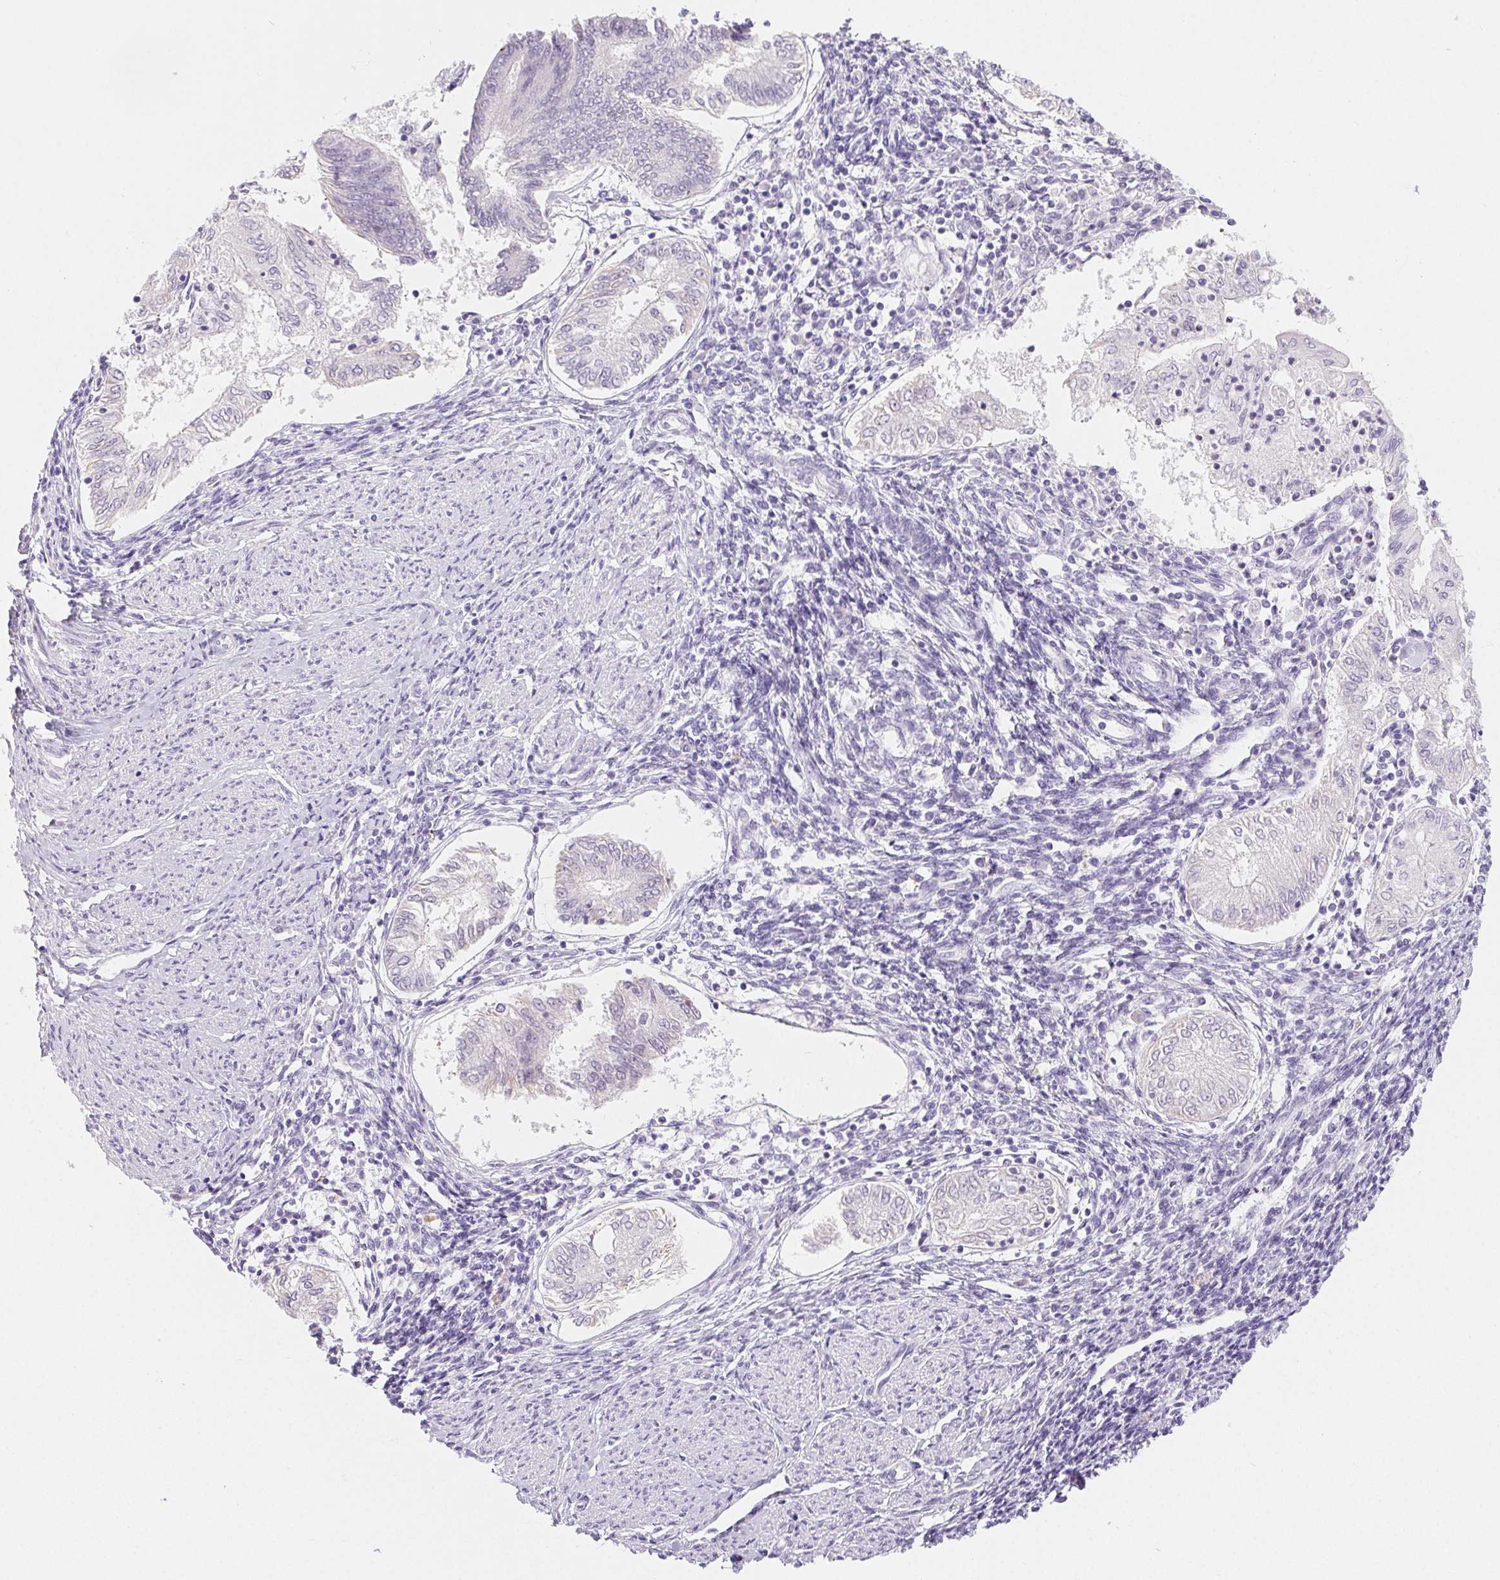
{"staining": {"intensity": "negative", "quantity": "none", "location": "none"}, "tissue": "endometrial cancer", "cell_type": "Tumor cells", "image_type": "cancer", "snomed": [{"axis": "morphology", "description": "Adenocarcinoma, NOS"}, {"axis": "topography", "description": "Endometrium"}], "caption": "This is an IHC histopathology image of endometrial adenocarcinoma. There is no staining in tumor cells.", "gene": "CLDN16", "patient": {"sex": "female", "age": 68}}